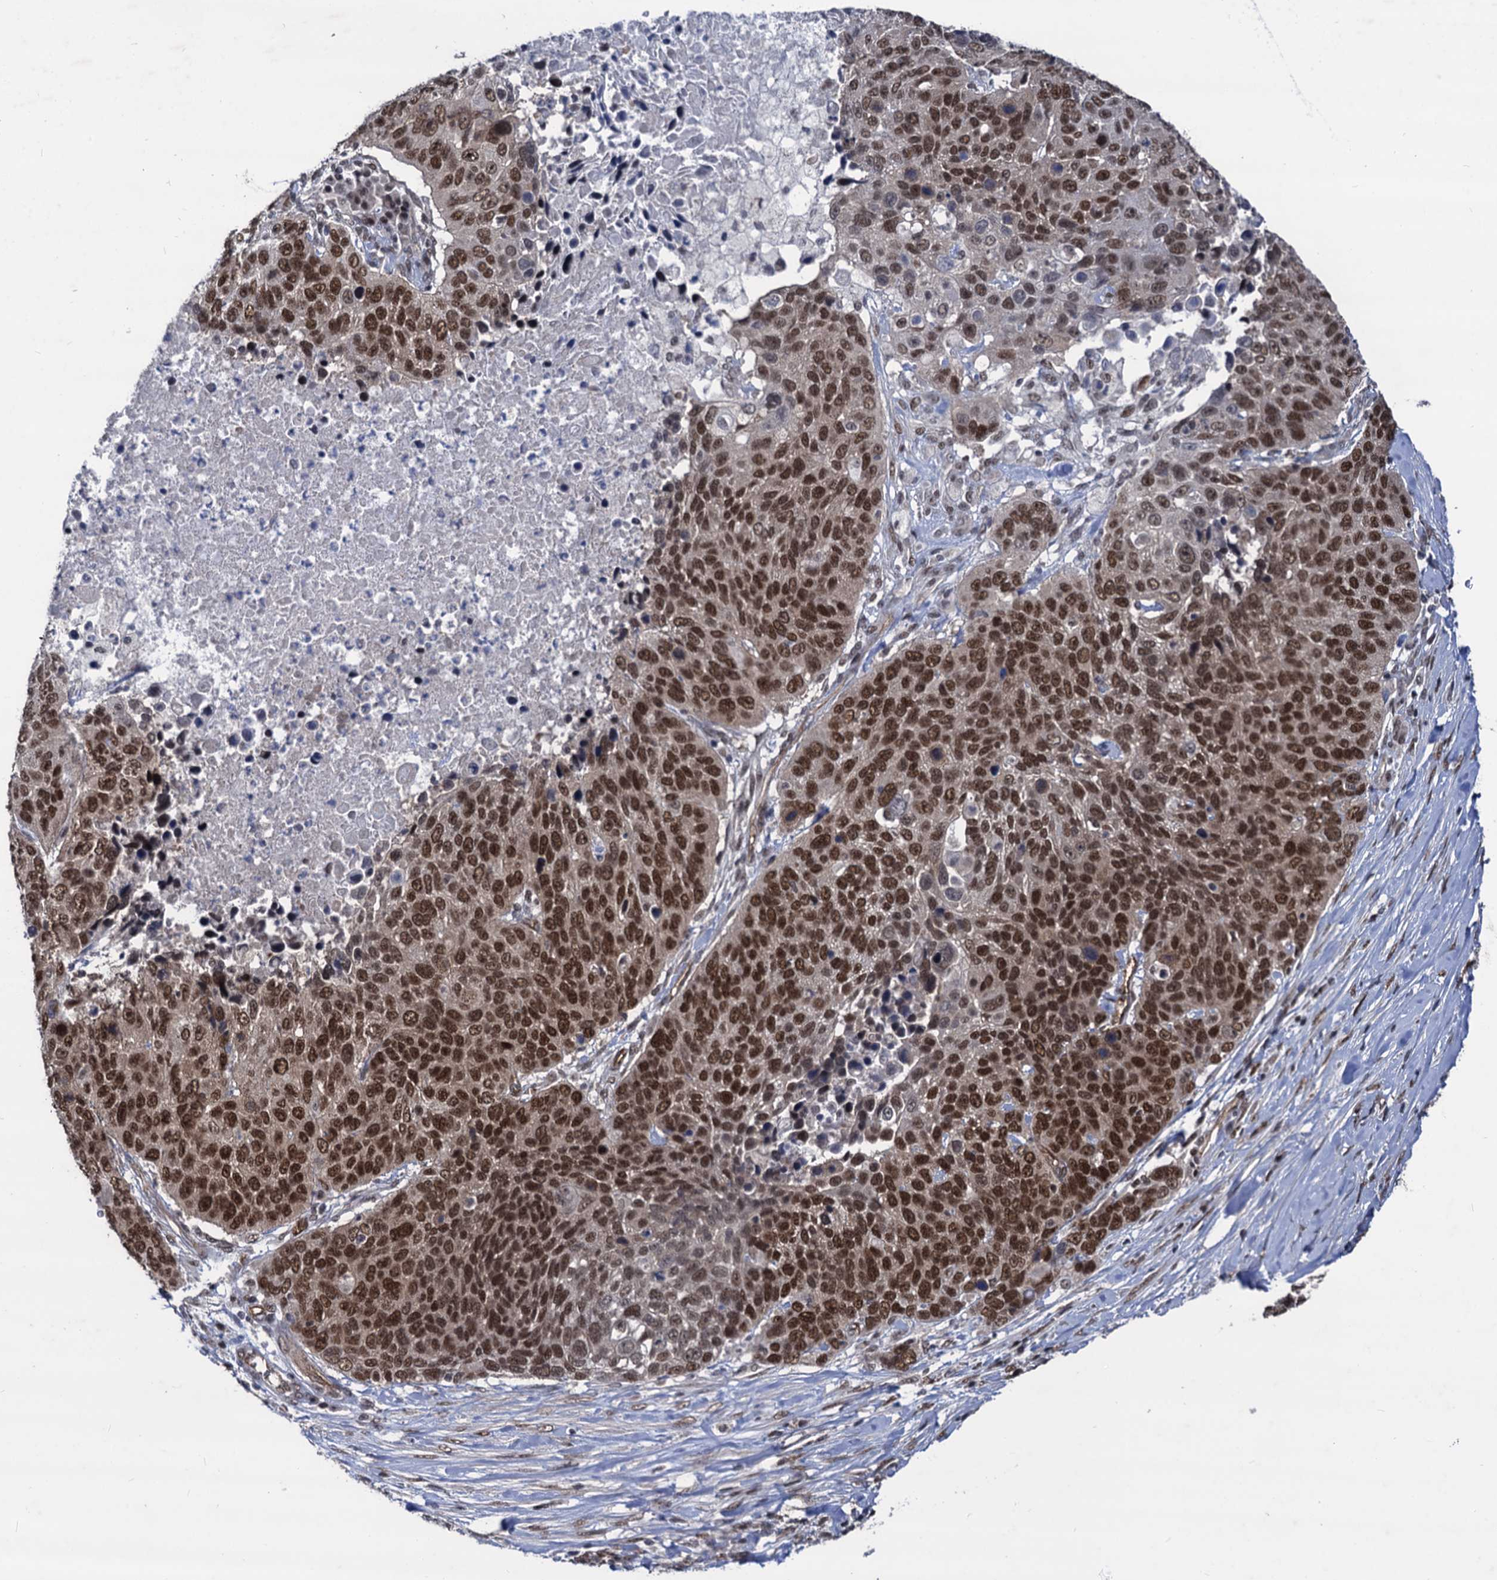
{"staining": {"intensity": "strong", "quantity": ">75%", "location": "nuclear"}, "tissue": "lung cancer", "cell_type": "Tumor cells", "image_type": "cancer", "snomed": [{"axis": "morphology", "description": "Normal tissue, NOS"}, {"axis": "morphology", "description": "Squamous cell carcinoma, NOS"}, {"axis": "topography", "description": "Lymph node"}, {"axis": "topography", "description": "Lung"}], "caption": "Protein staining reveals strong nuclear staining in about >75% of tumor cells in squamous cell carcinoma (lung).", "gene": "GALNT11", "patient": {"sex": "male", "age": 66}}